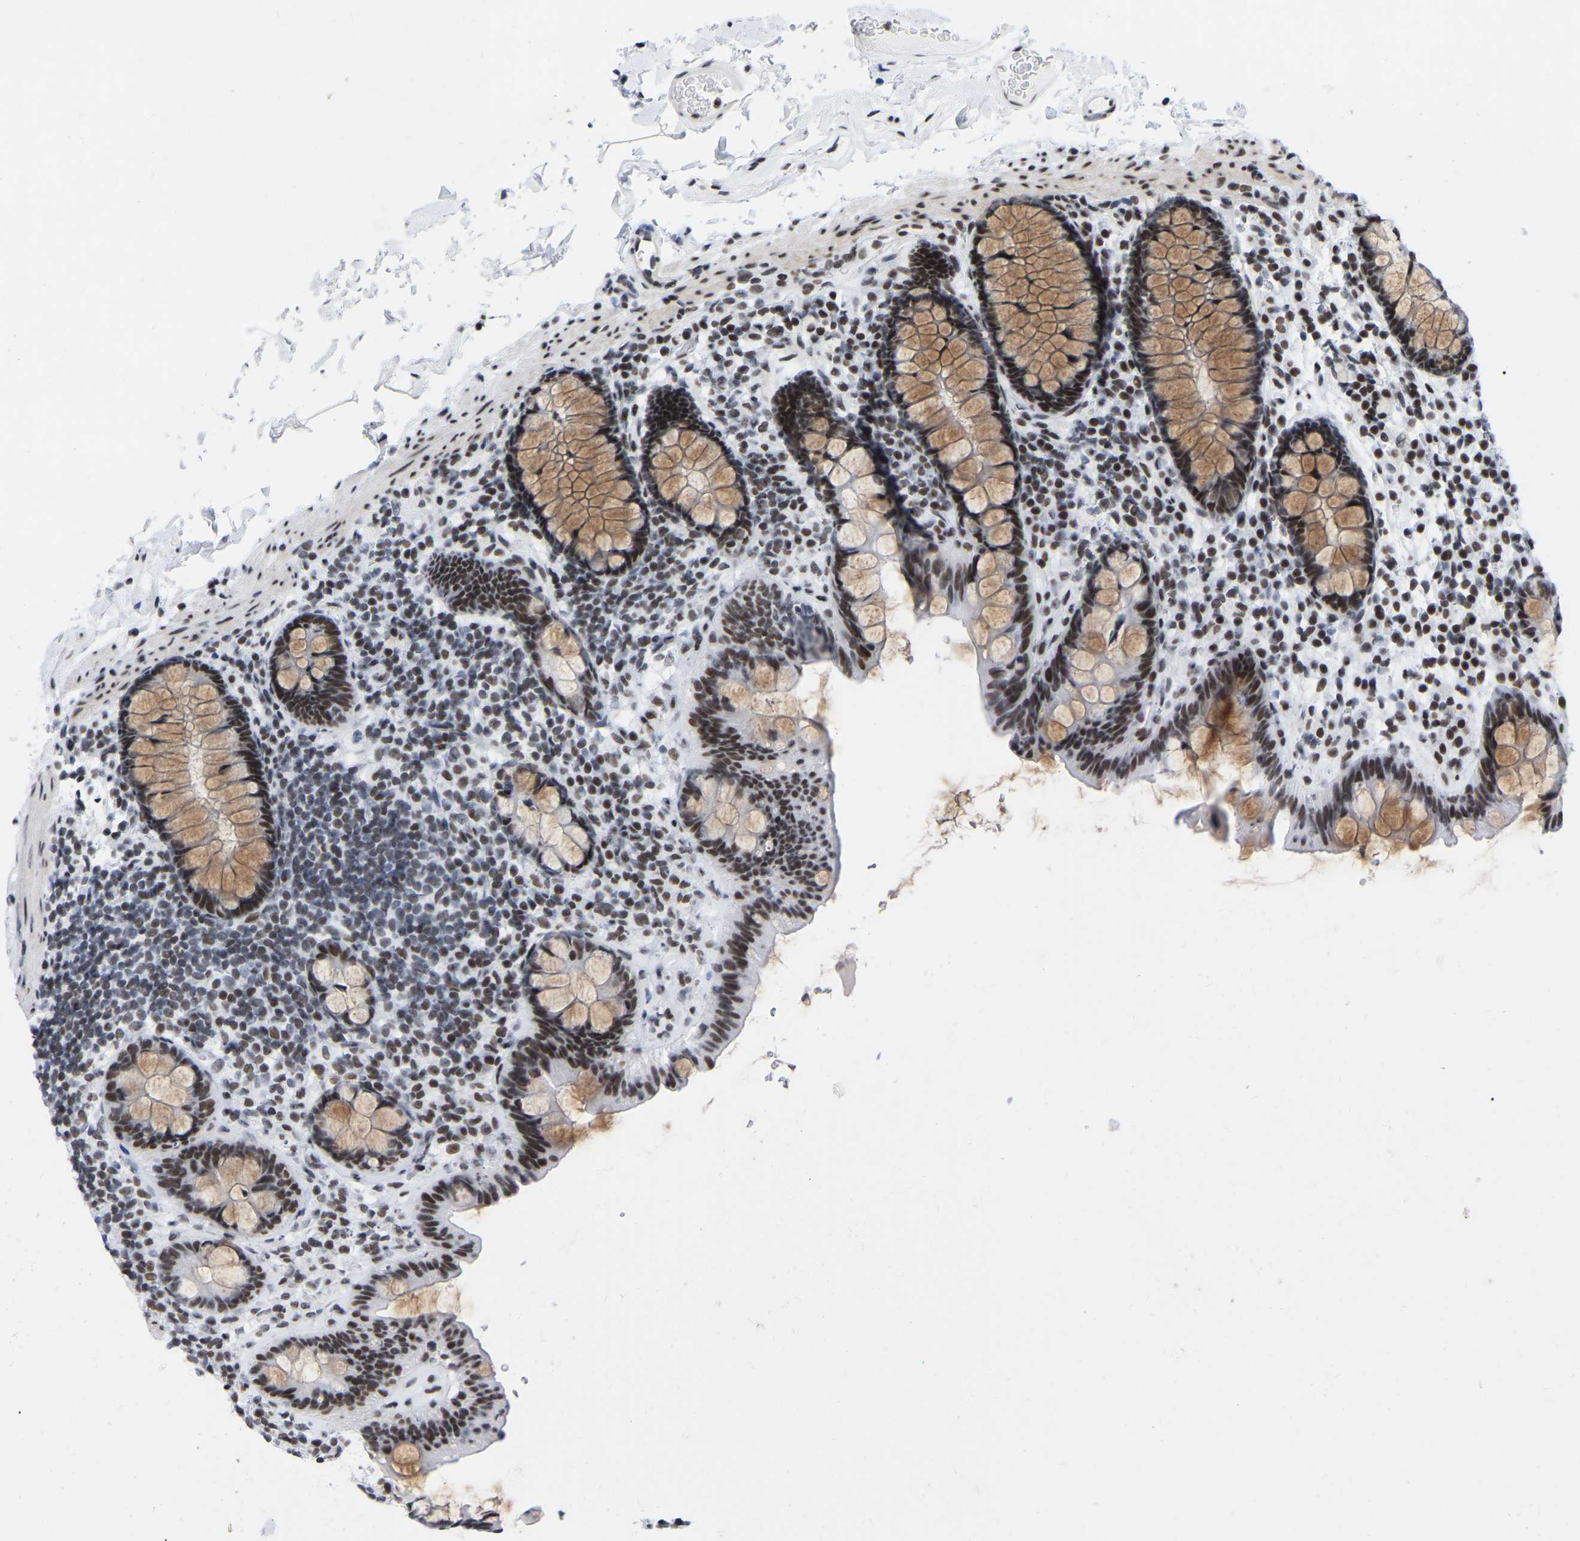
{"staining": {"intensity": "moderate", "quantity": ">75%", "location": "nuclear"}, "tissue": "colon", "cell_type": "Endothelial cells", "image_type": "normal", "snomed": [{"axis": "morphology", "description": "Normal tissue, NOS"}, {"axis": "topography", "description": "Colon"}], "caption": "This is a histology image of immunohistochemistry (IHC) staining of benign colon, which shows moderate staining in the nuclear of endothelial cells.", "gene": "PRCC", "patient": {"sex": "female", "age": 80}}